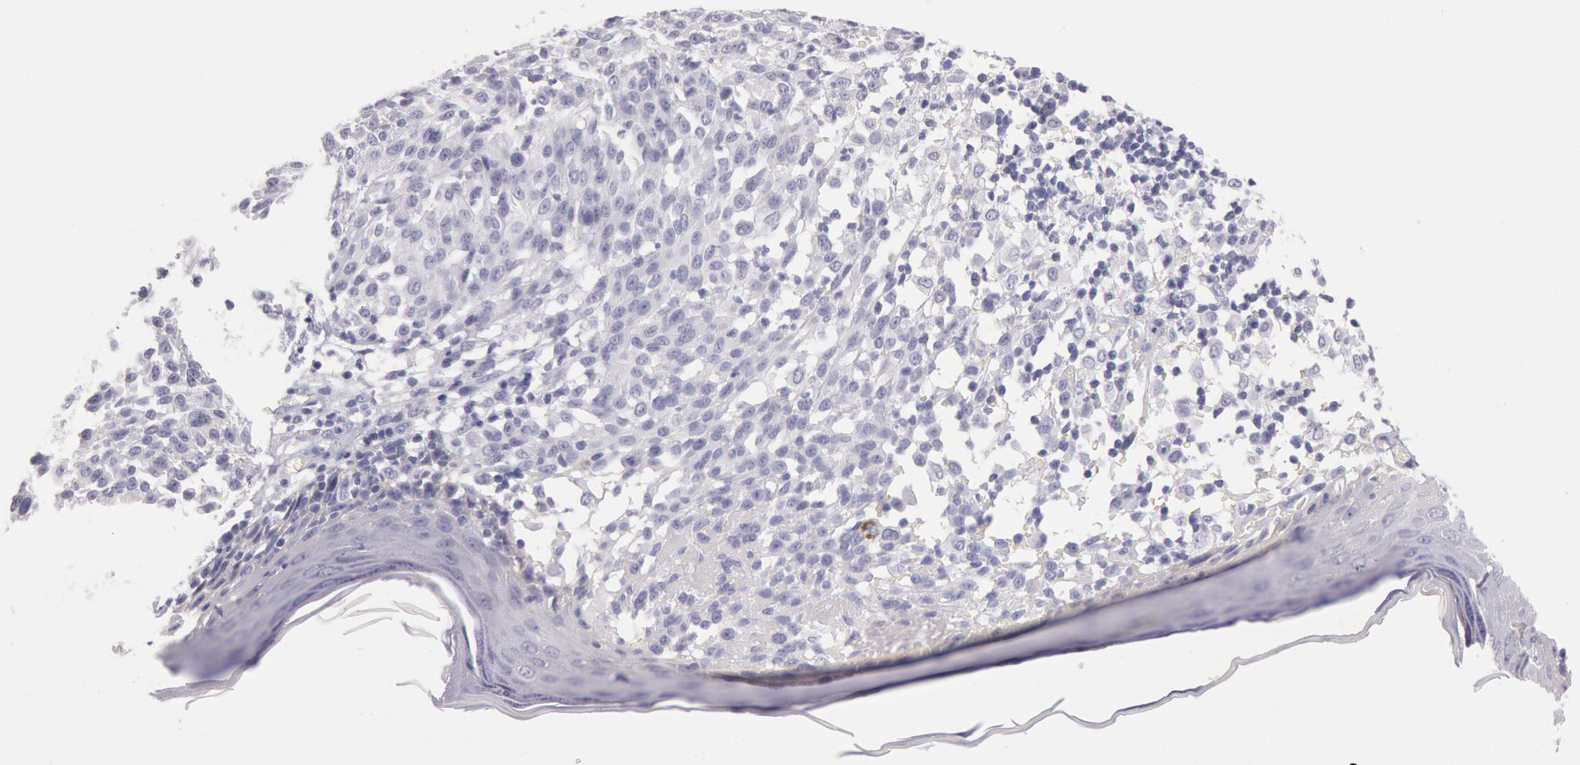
{"staining": {"intensity": "negative", "quantity": "none", "location": "none"}, "tissue": "melanoma", "cell_type": "Tumor cells", "image_type": "cancer", "snomed": [{"axis": "morphology", "description": "Malignant melanoma, NOS"}, {"axis": "topography", "description": "Skin"}], "caption": "Tumor cells show no significant expression in malignant melanoma.", "gene": "EGFR", "patient": {"sex": "female", "age": 49}}